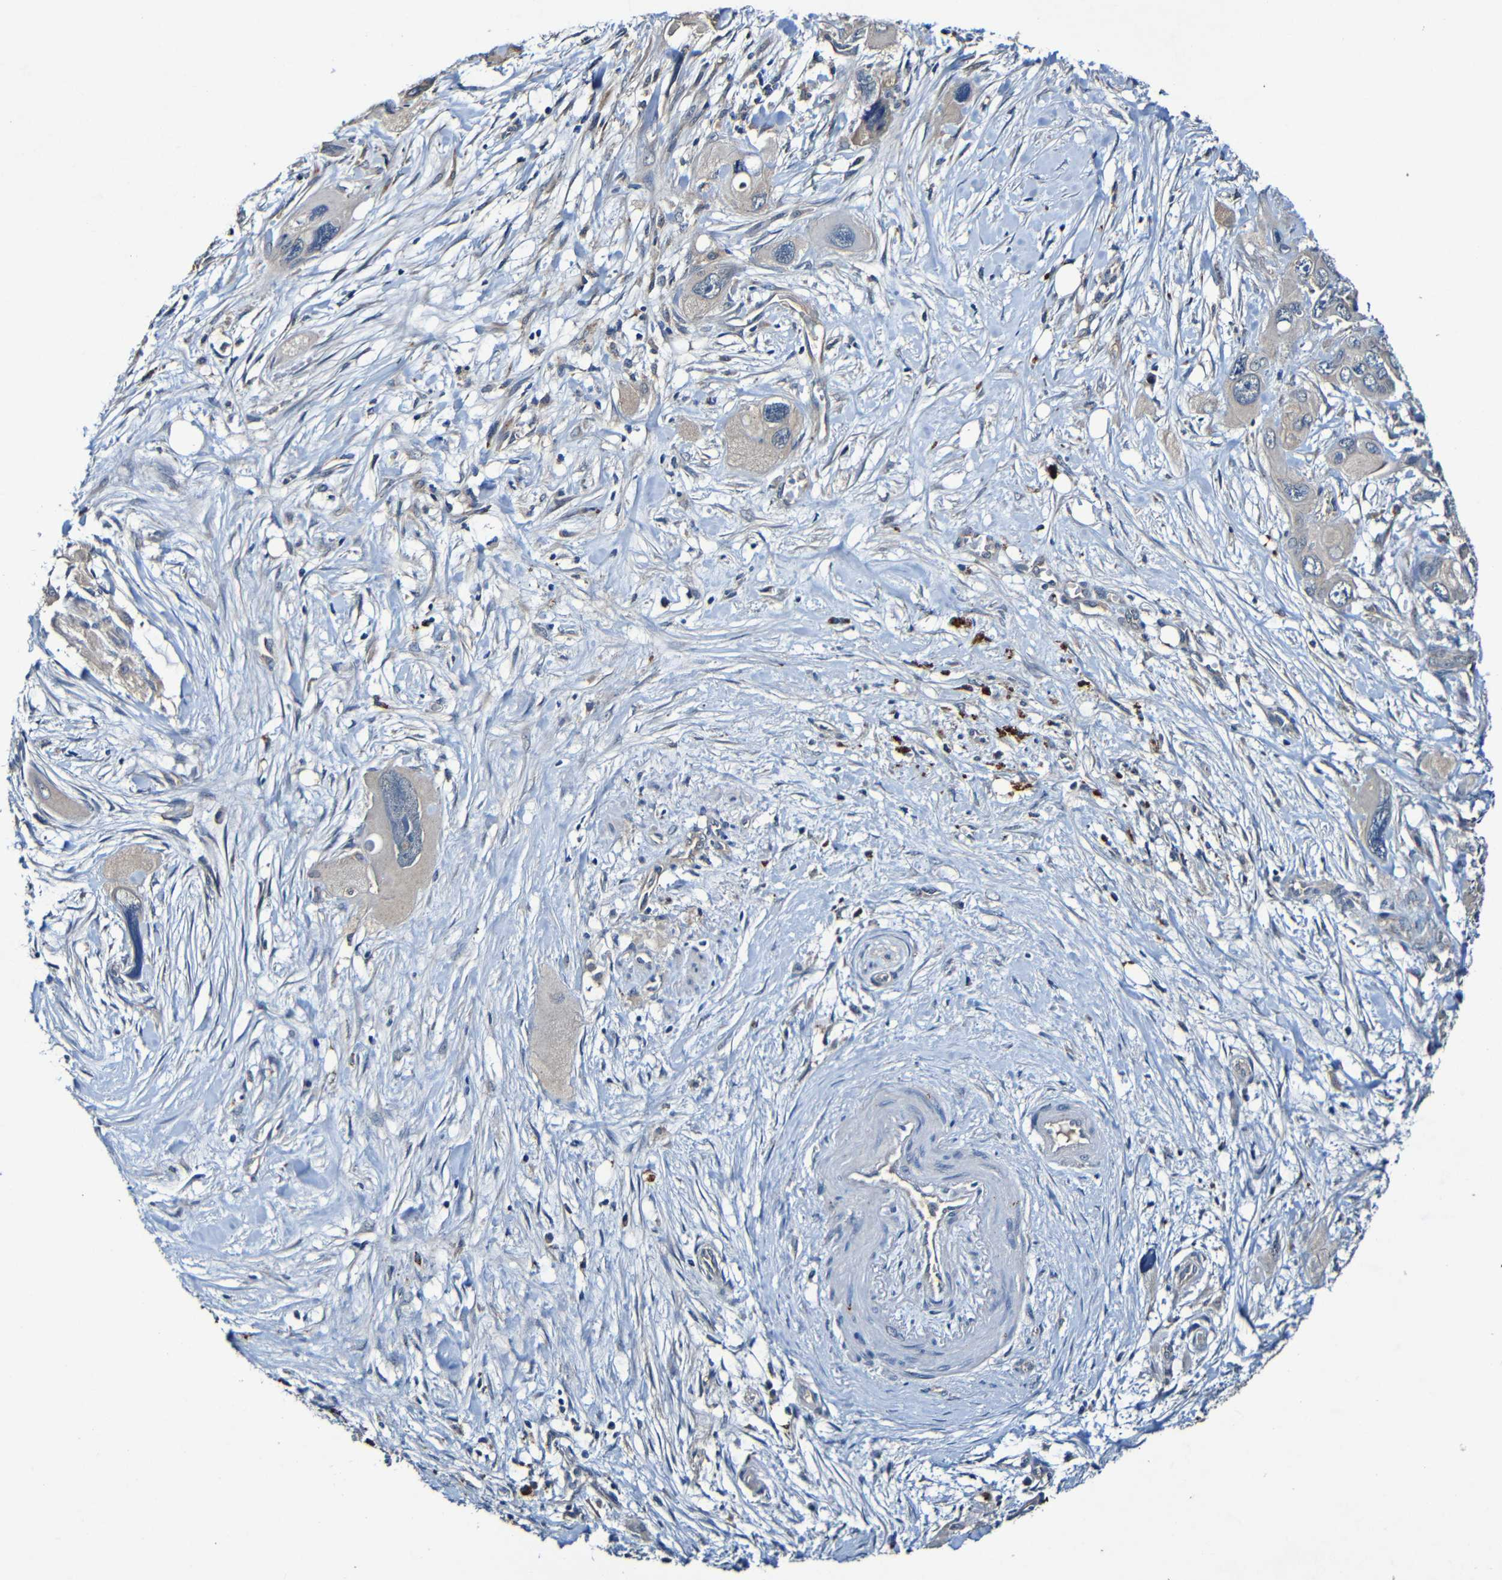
{"staining": {"intensity": "weak", "quantity": "<25%", "location": "cytoplasmic/membranous"}, "tissue": "pancreatic cancer", "cell_type": "Tumor cells", "image_type": "cancer", "snomed": [{"axis": "morphology", "description": "Adenocarcinoma, NOS"}, {"axis": "topography", "description": "Pancreas"}], "caption": "A micrograph of human pancreatic cancer (adenocarcinoma) is negative for staining in tumor cells.", "gene": "LRRC70", "patient": {"sex": "male", "age": 73}}